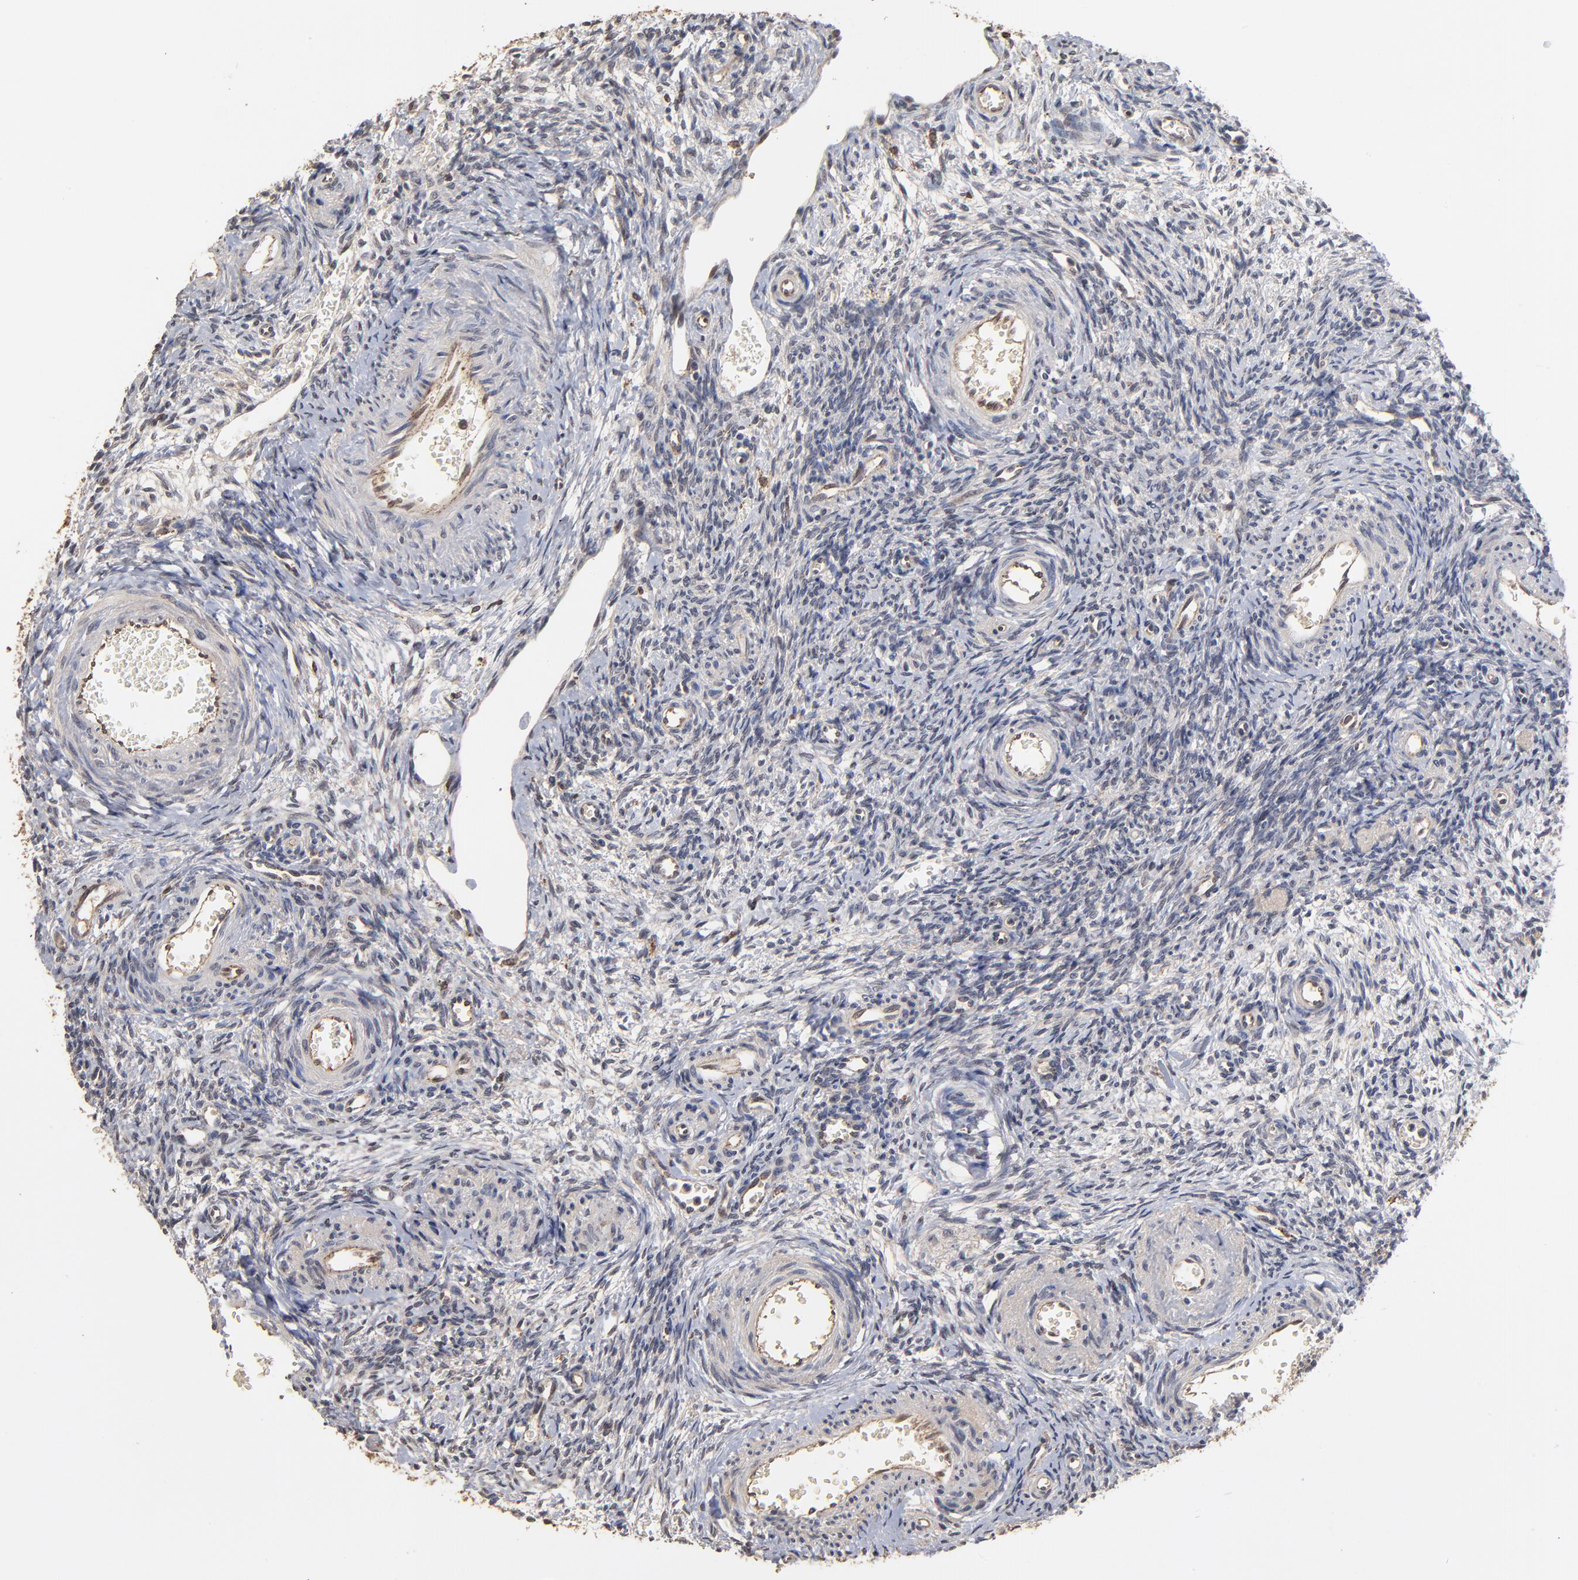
{"staining": {"intensity": "moderate", "quantity": ">75%", "location": "cytoplasmic/membranous"}, "tissue": "ovary", "cell_type": "Follicle cells", "image_type": "normal", "snomed": [{"axis": "morphology", "description": "Normal tissue, NOS"}, {"axis": "topography", "description": "Ovary"}], "caption": "Normal ovary exhibits moderate cytoplasmic/membranous positivity in approximately >75% of follicle cells, visualized by immunohistochemistry. (DAB (3,3'-diaminobenzidine) IHC with brightfield microscopy, high magnification).", "gene": "ASB8", "patient": {"sex": "female", "age": 39}}